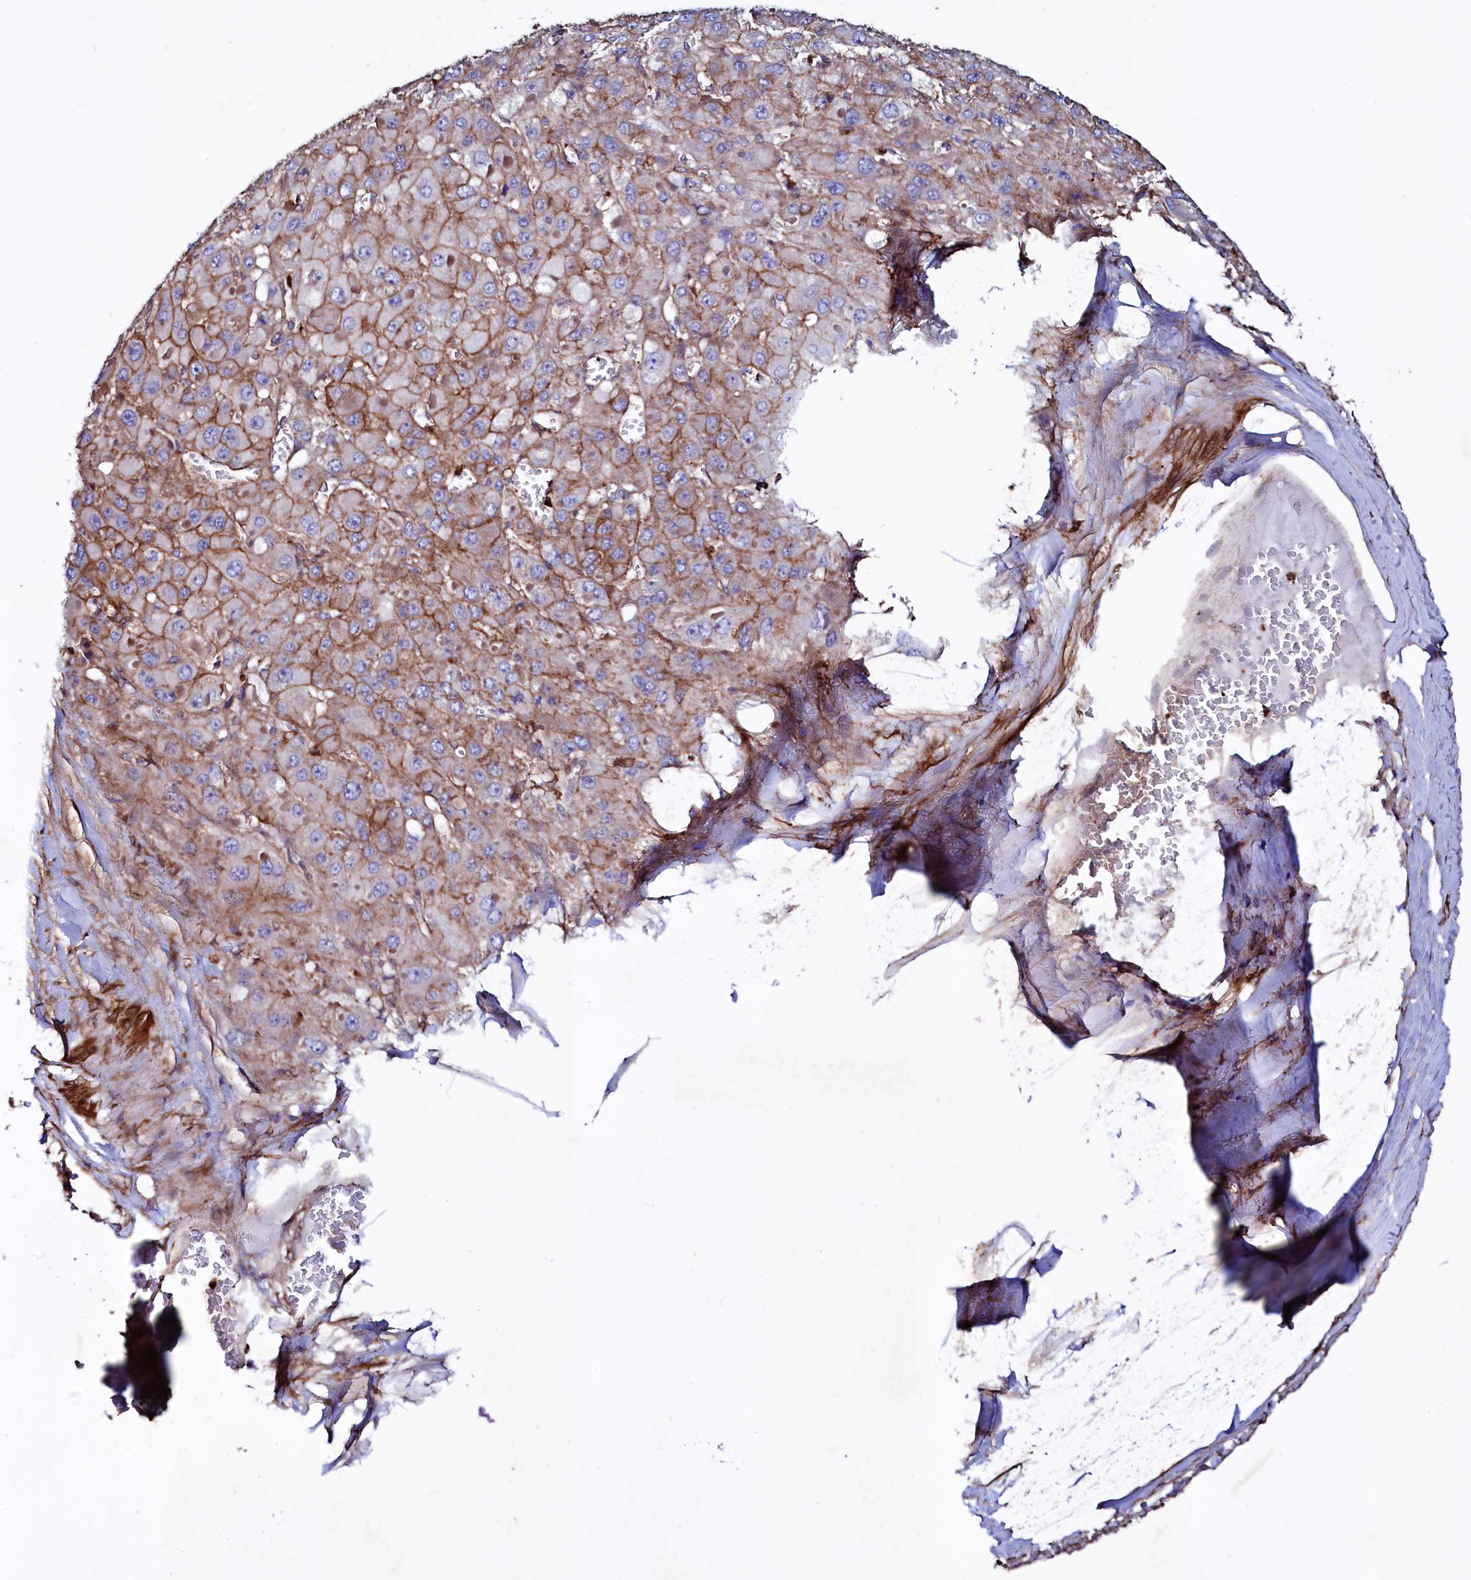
{"staining": {"intensity": "moderate", "quantity": ">75%", "location": "cytoplasmic/membranous"}, "tissue": "liver cancer", "cell_type": "Tumor cells", "image_type": "cancer", "snomed": [{"axis": "morphology", "description": "Carcinoma, Hepatocellular, NOS"}, {"axis": "topography", "description": "Liver"}], "caption": "Immunohistochemistry of hepatocellular carcinoma (liver) reveals medium levels of moderate cytoplasmic/membranous staining in about >75% of tumor cells.", "gene": "STAMBPL1", "patient": {"sex": "female", "age": 73}}